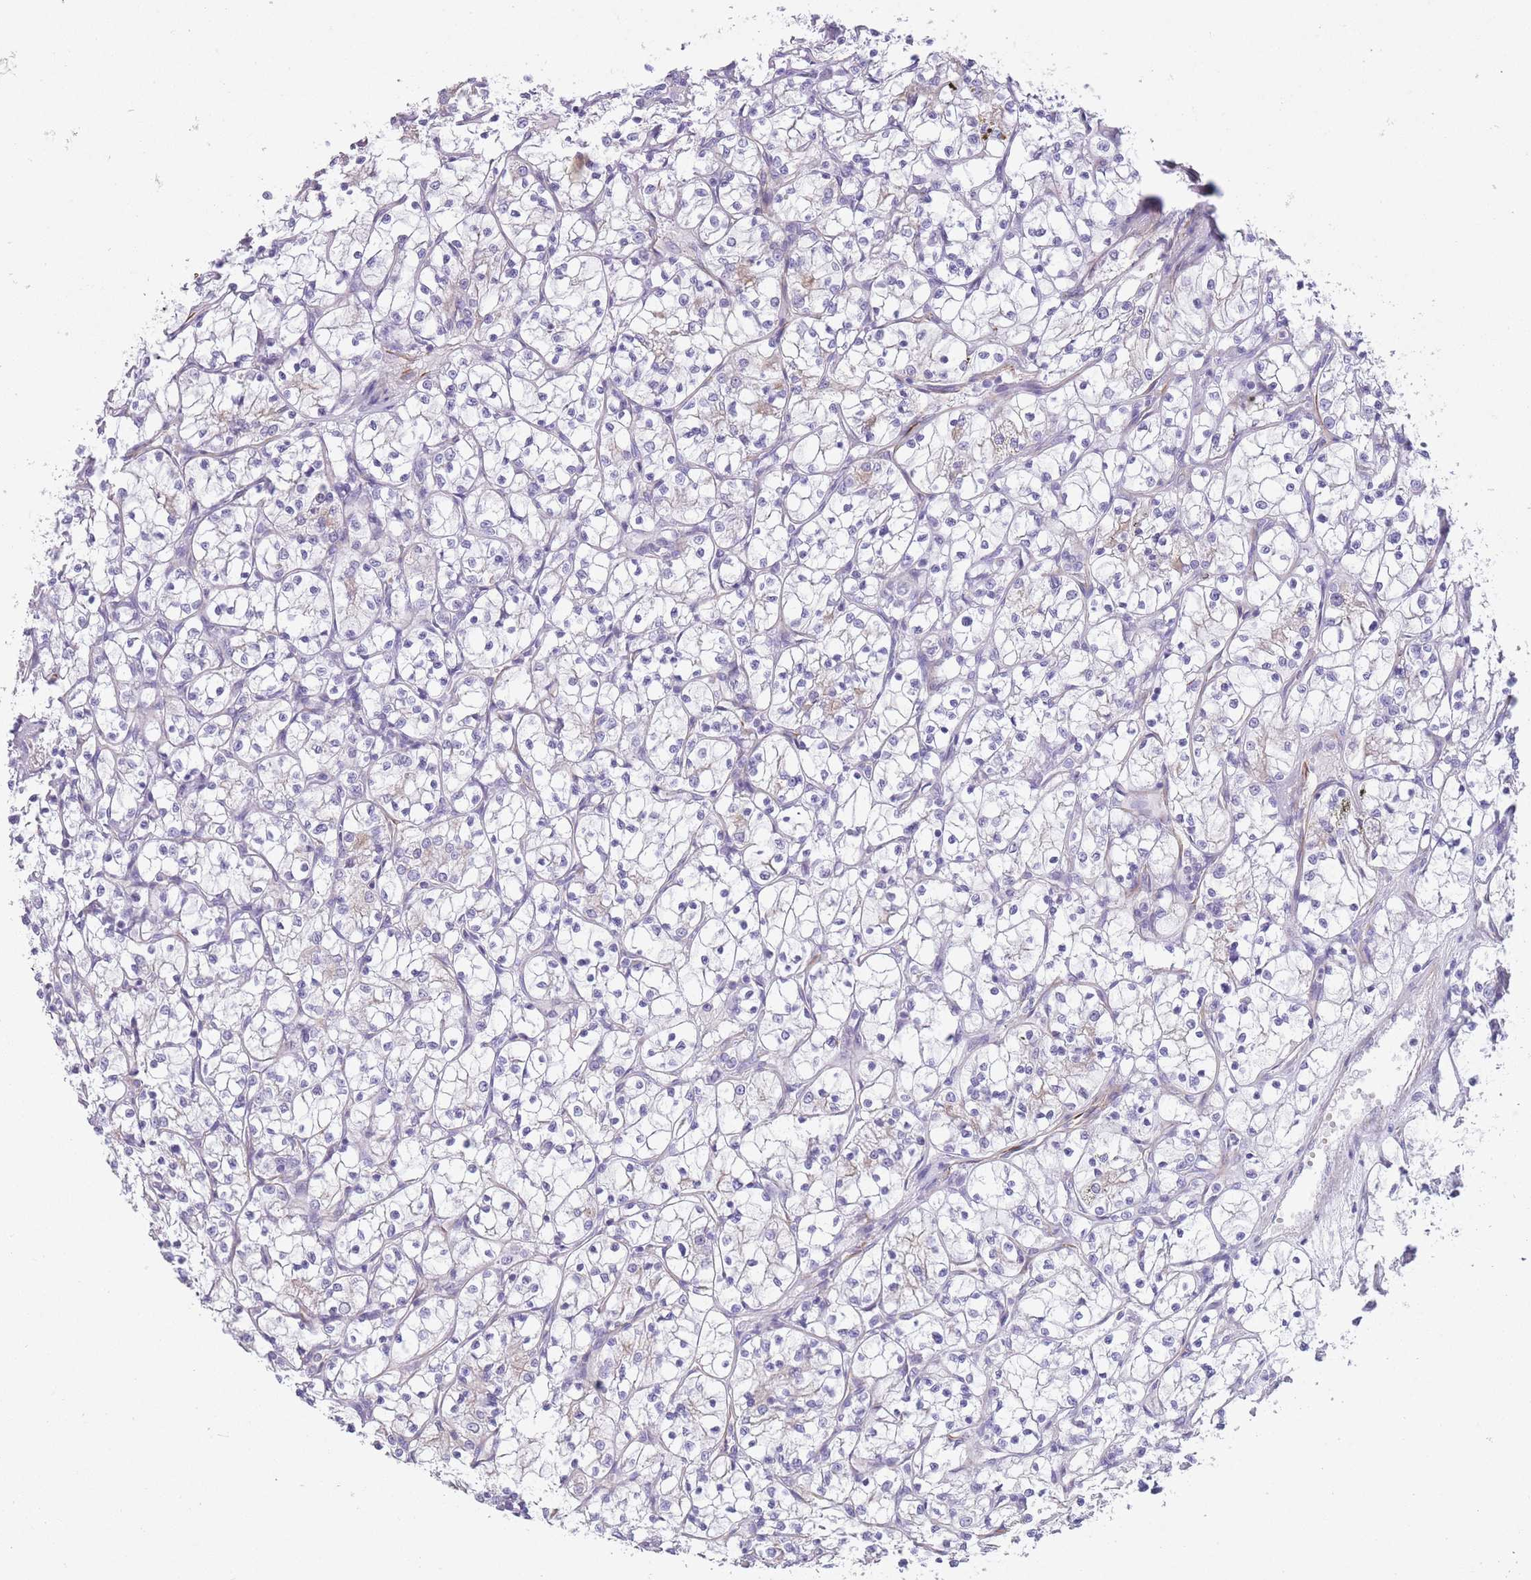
{"staining": {"intensity": "negative", "quantity": "none", "location": "none"}, "tissue": "renal cancer", "cell_type": "Tumor cells", "image_type": "cancer", "snomed": [{"axis": "morphology", "description": "Adenocarcinoma, NOS"}, {"axis": "topography", "description": "Kidney"}], "caption": "A high-resolution histopathology image shows immunohistochemistry (IHC) staining of renal adenocarcinoma, which demonstrates no significant expression in tumor cells.", "gene": "PTCD1", "patient": {"sex": "female", "age": 69}}